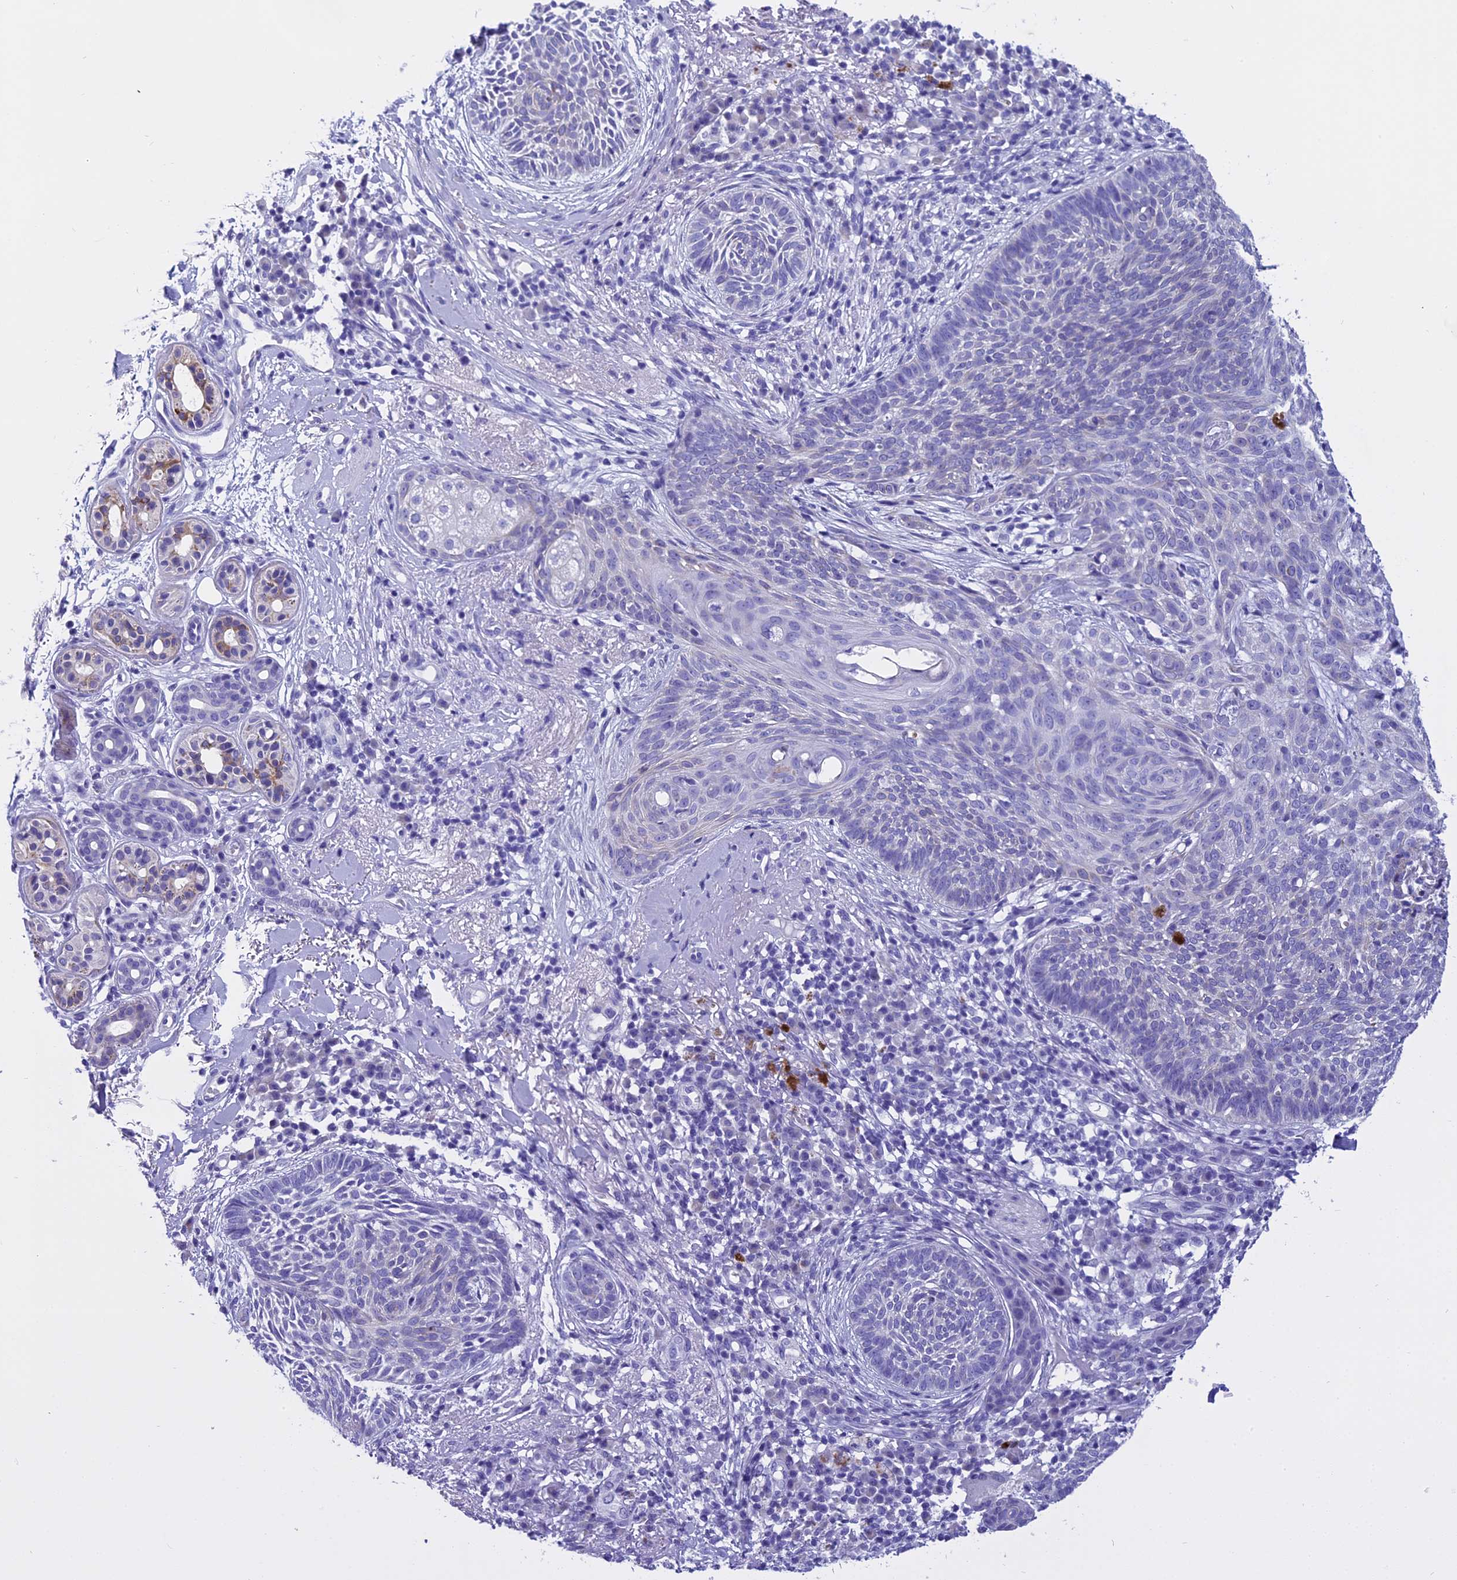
{"staining": {"intensity": "negative", "quantity": "none", "location": "none"}, "tissue": "skin cancer", "cell_type": "Tumor cells", "image_type": "cancer", "snomed": [{"axis": "morphology", "description": "Basal cell carcinoma"}, {"axis": "topography", "description": "Skin"}], "caption": "High power microscopy image of an immunohistochemistry micrograph of skin cancer (basal cell carcinoma), revealing no significant staining in tumor cells.", "gene": "KCTD14", "patient": {"sex": "male", "age": 85}}